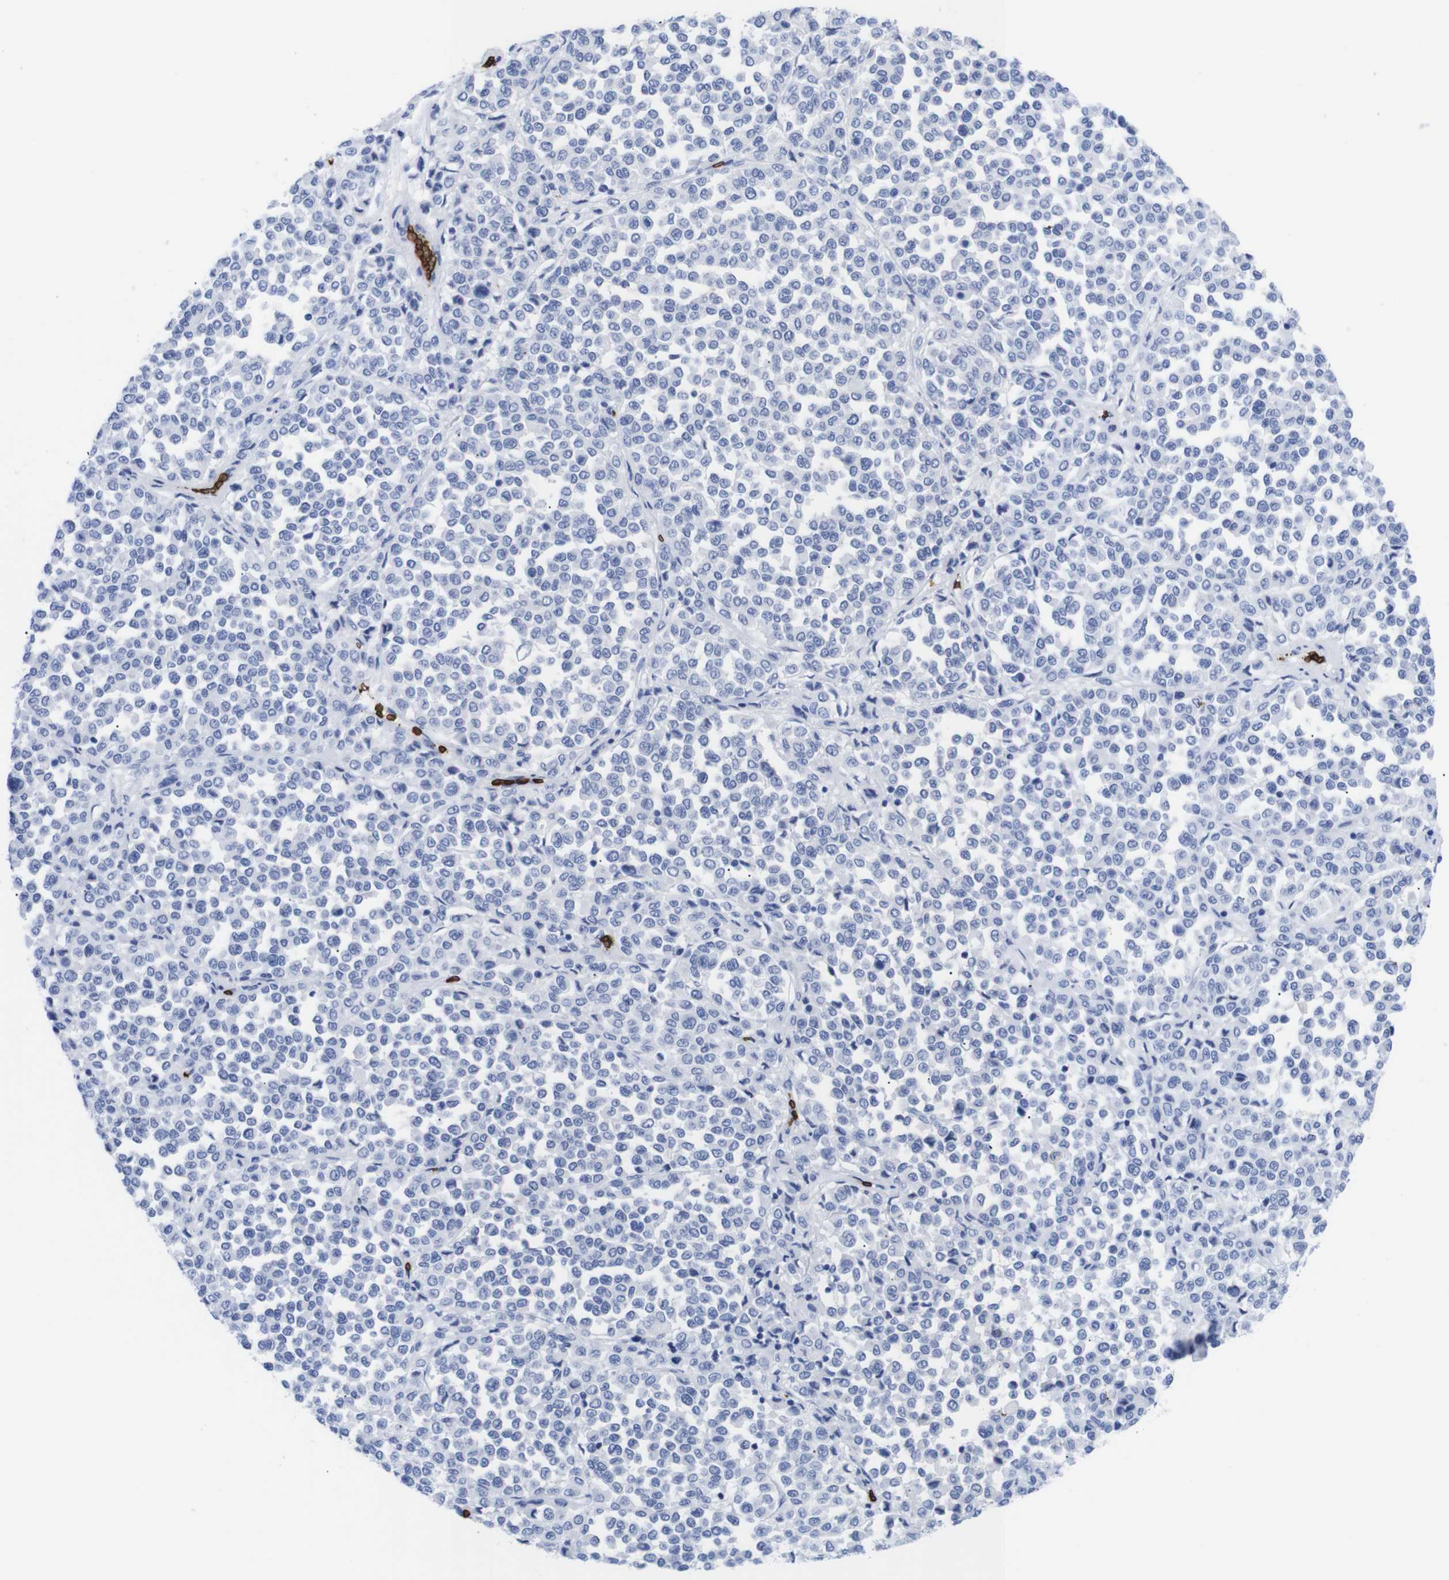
{"staining": {"intensity": "negative", "quantity": "none", "location": "none"}, "tissue": "melanoma", "cell_type": "Tumor cells", "image_type": "cancer", "snomed": [{"axis": "morphology", "description": "Malignant melanoma, Metastatic site"}, {"axis": "topography", "description": "Pancreas"}], "caption": "Immunohistochemical staining of human melanoma displays no significant positivity in tumor cells.", "gene": "S1PR2", "patient": {"sex": "female", "age": 30}}